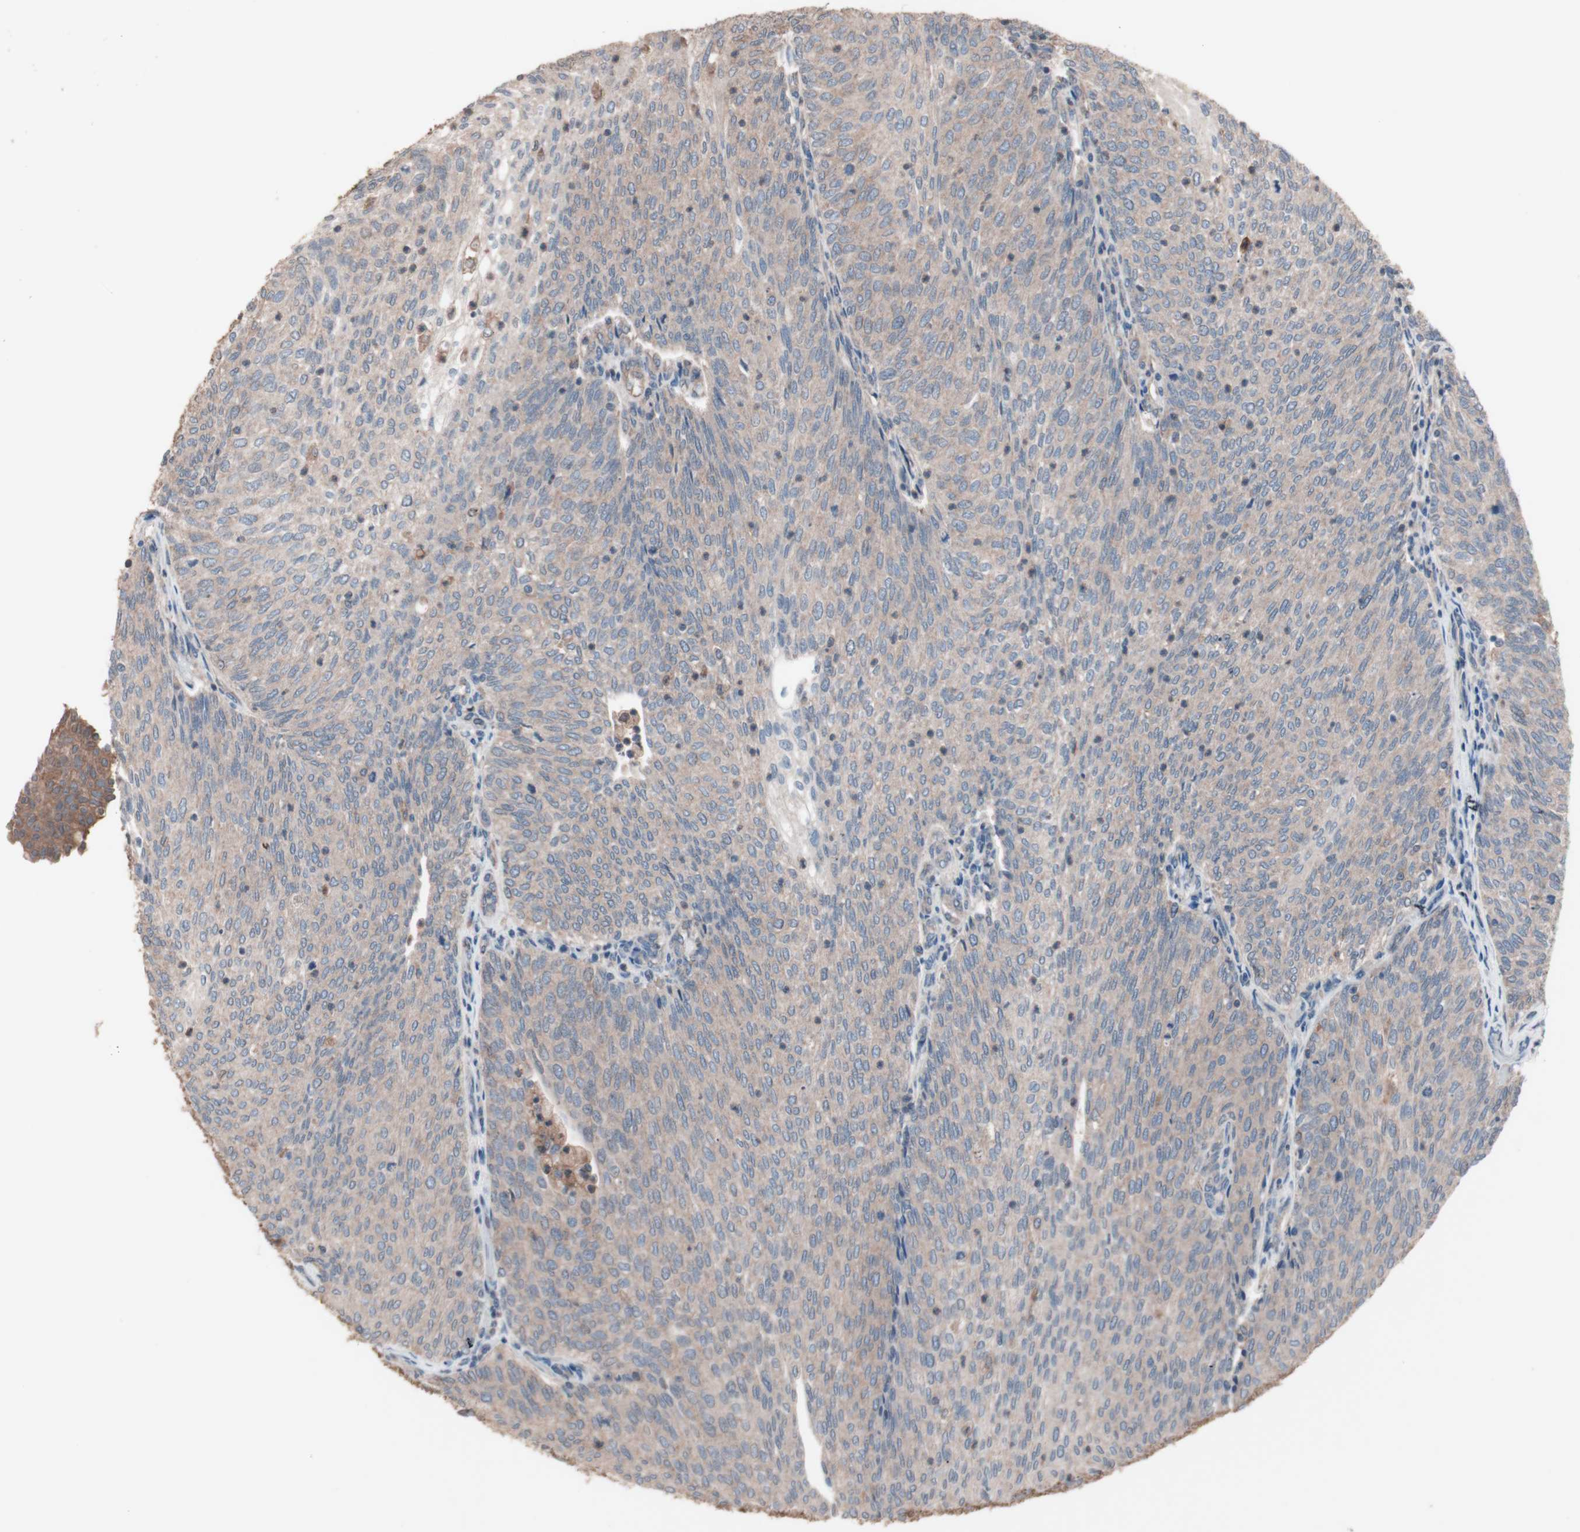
{"staining": {"intensity": "weak", "quantity": "25%-75%", "location": "cytoplasmic/membranous"}, "tissue": "urothelial cancer", "cell_type": "Tumor cells", "image_type": "cancer", "snomed": [{"axis": "morphology", "description": "Urothelial carcinoma, Low grade"}, {"axis": "topography", "description": "Urinary bladder"}], "caption": "Human low-grade urothelial carcinoma stained with a protein marker demonstrates weak staining in tumor cells.", "gene": "ATG7", "patient": {"sex": "female", "age": 79}}